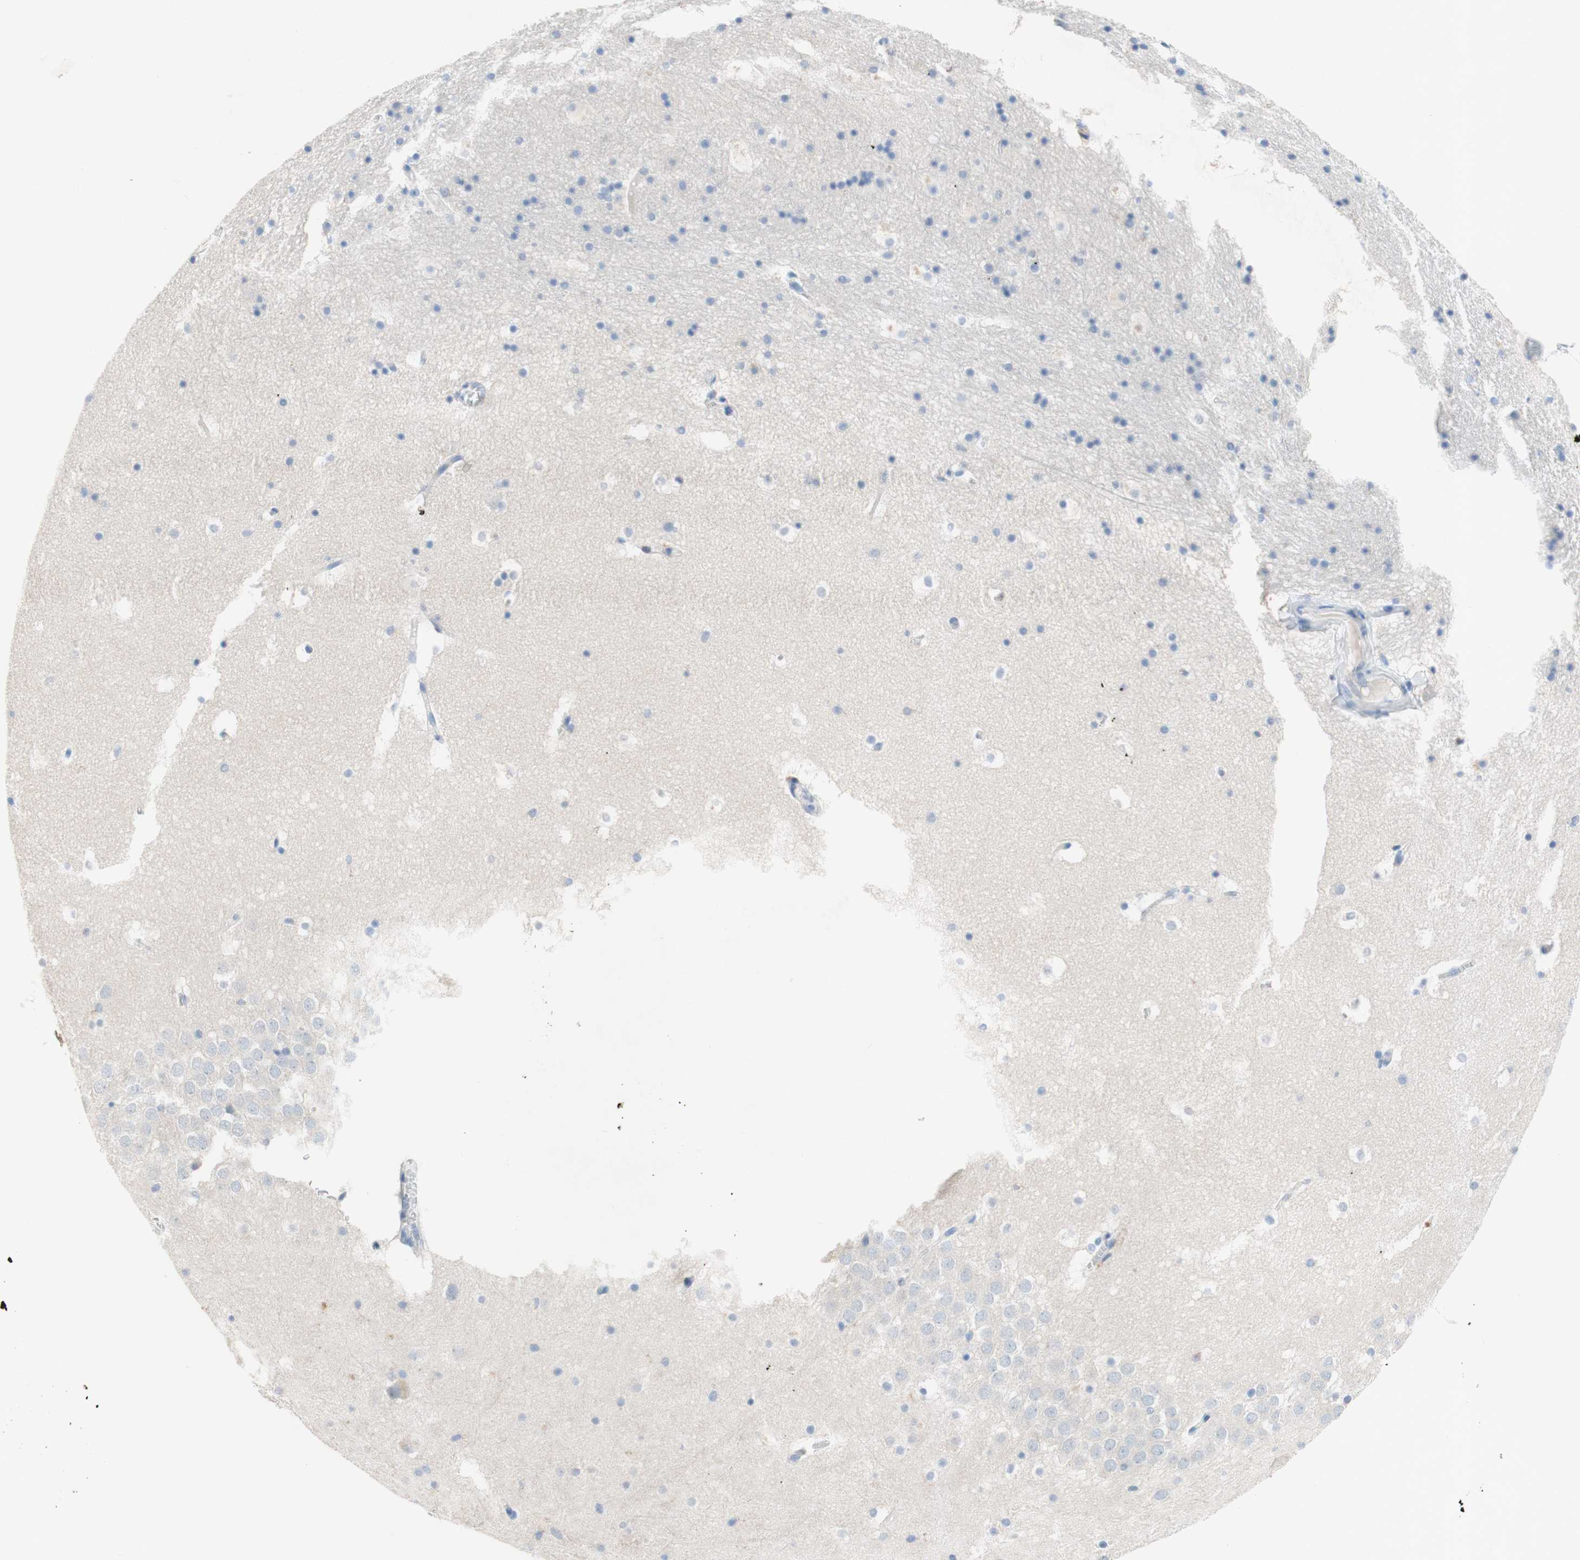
{"staining": {"intensity": "weak", "quantity": "<25%", "location": "cytoplasmic/membranous"}, "tissue": "hippocampus", "cell_type": "Glial cells", "image_type": "normal", "snomed": [{"axis": "morphology", "description": "Normal tissue, NOS"}, {"axis": "topography", "description": "Hippocampus"}], "caption": "An immunohistochemistry (IHC) micrograph of unremarkable hippocampus is shown. There is no staining in glial cells of hippocampus. The staining is performed using DAB brown chromogen with nuclei counter-stained in using hematoxylin.", "gene": "POLR2J3", "patient": {"sex": "male", "age": 45}}